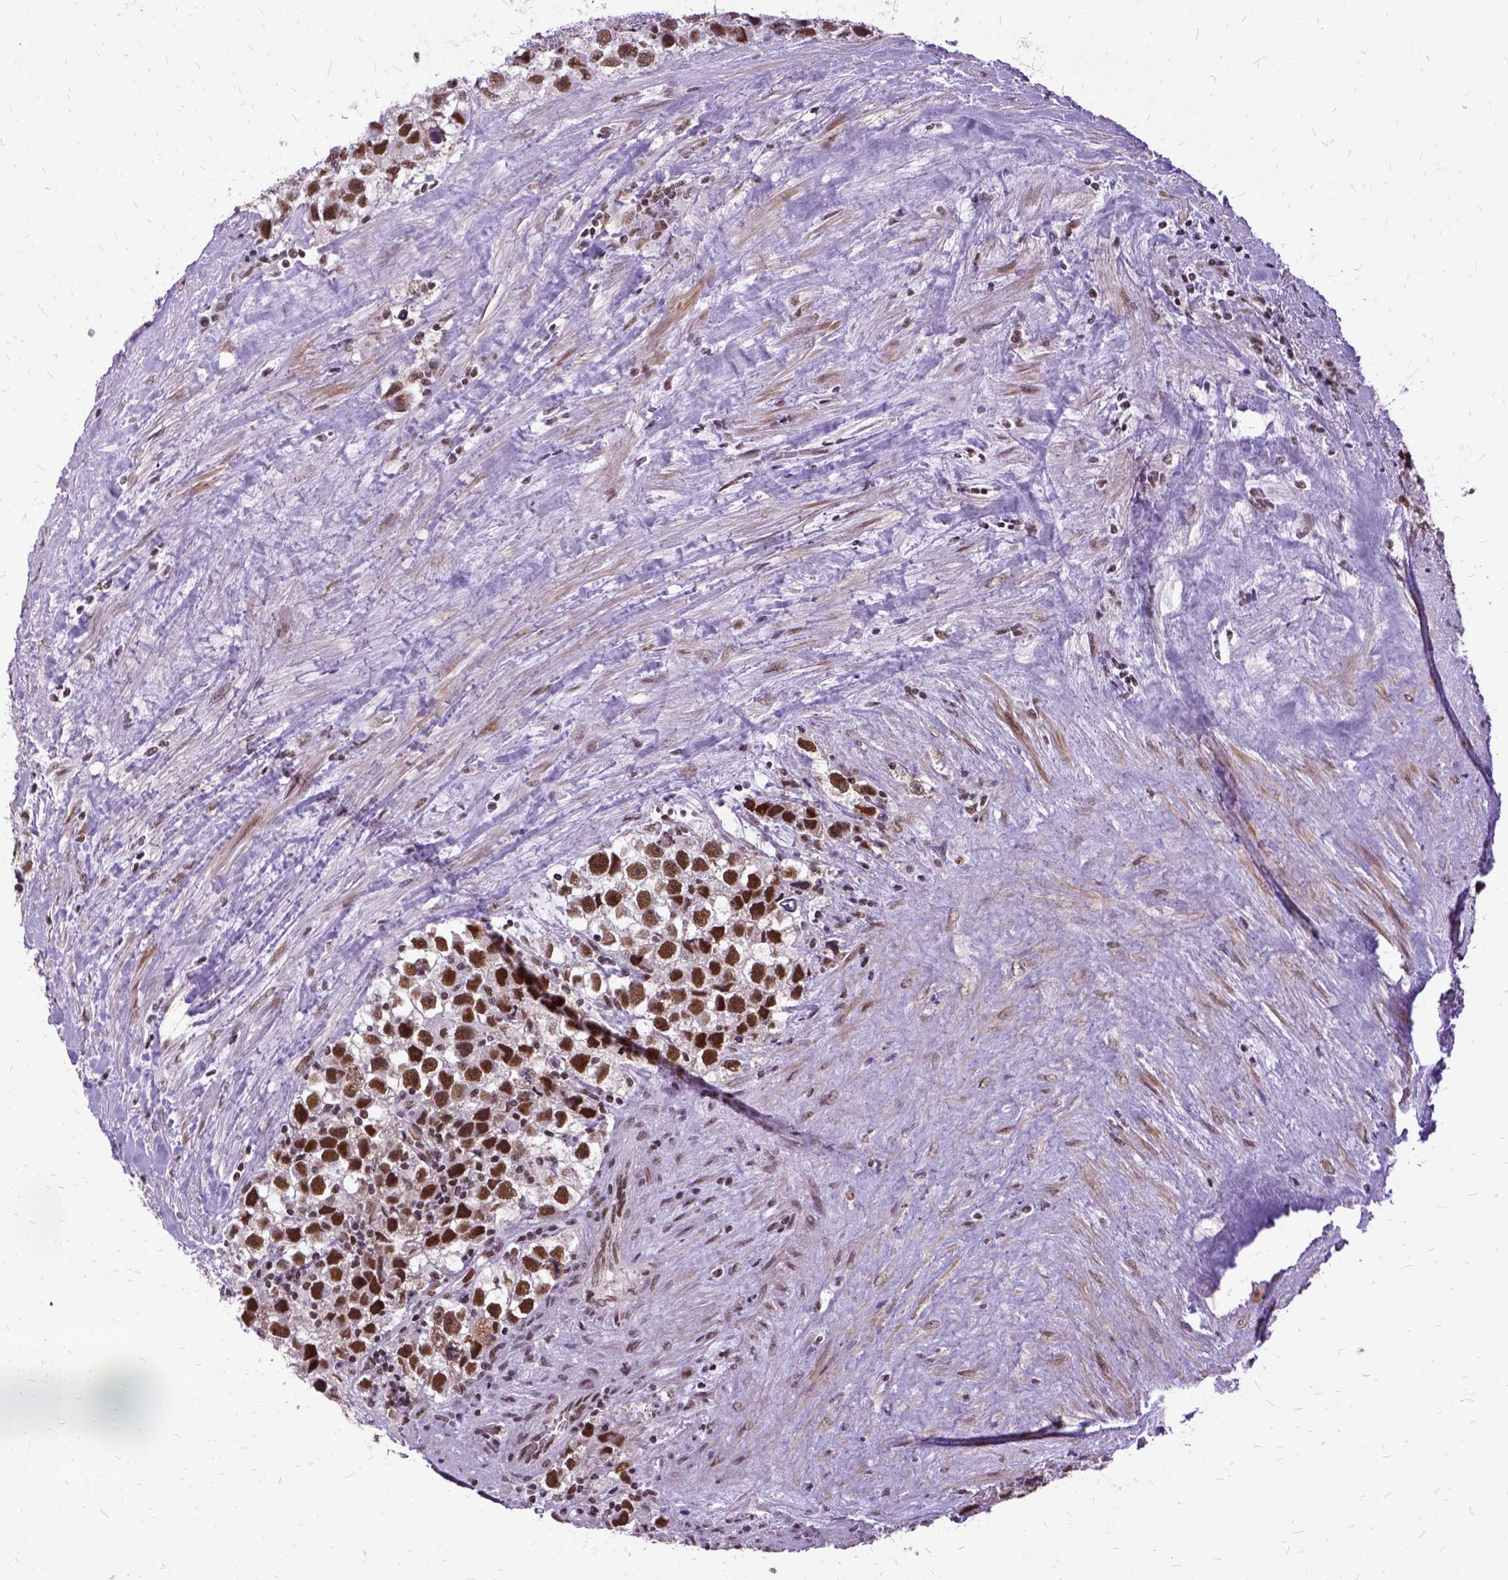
{"staining": {"intensity": "strong", "quantity": ">75%", "location": "nuclear"}, "tissue": "testis cancer", "cell_type": "Tumor cells", "image_type": "cancer", "snomed": [{"axis": "morphology", "description": "Seminoma, NOS"}, {"axis": "topography", "description": "Testis"}], "caption": "This is a photomicrograph of immunohistochemistry staining of testis cancer, which shows strong staining in the nuclear of tumor cells.", "gene": "SETD1A", "patient": {"sex": "male", "age": 43}}